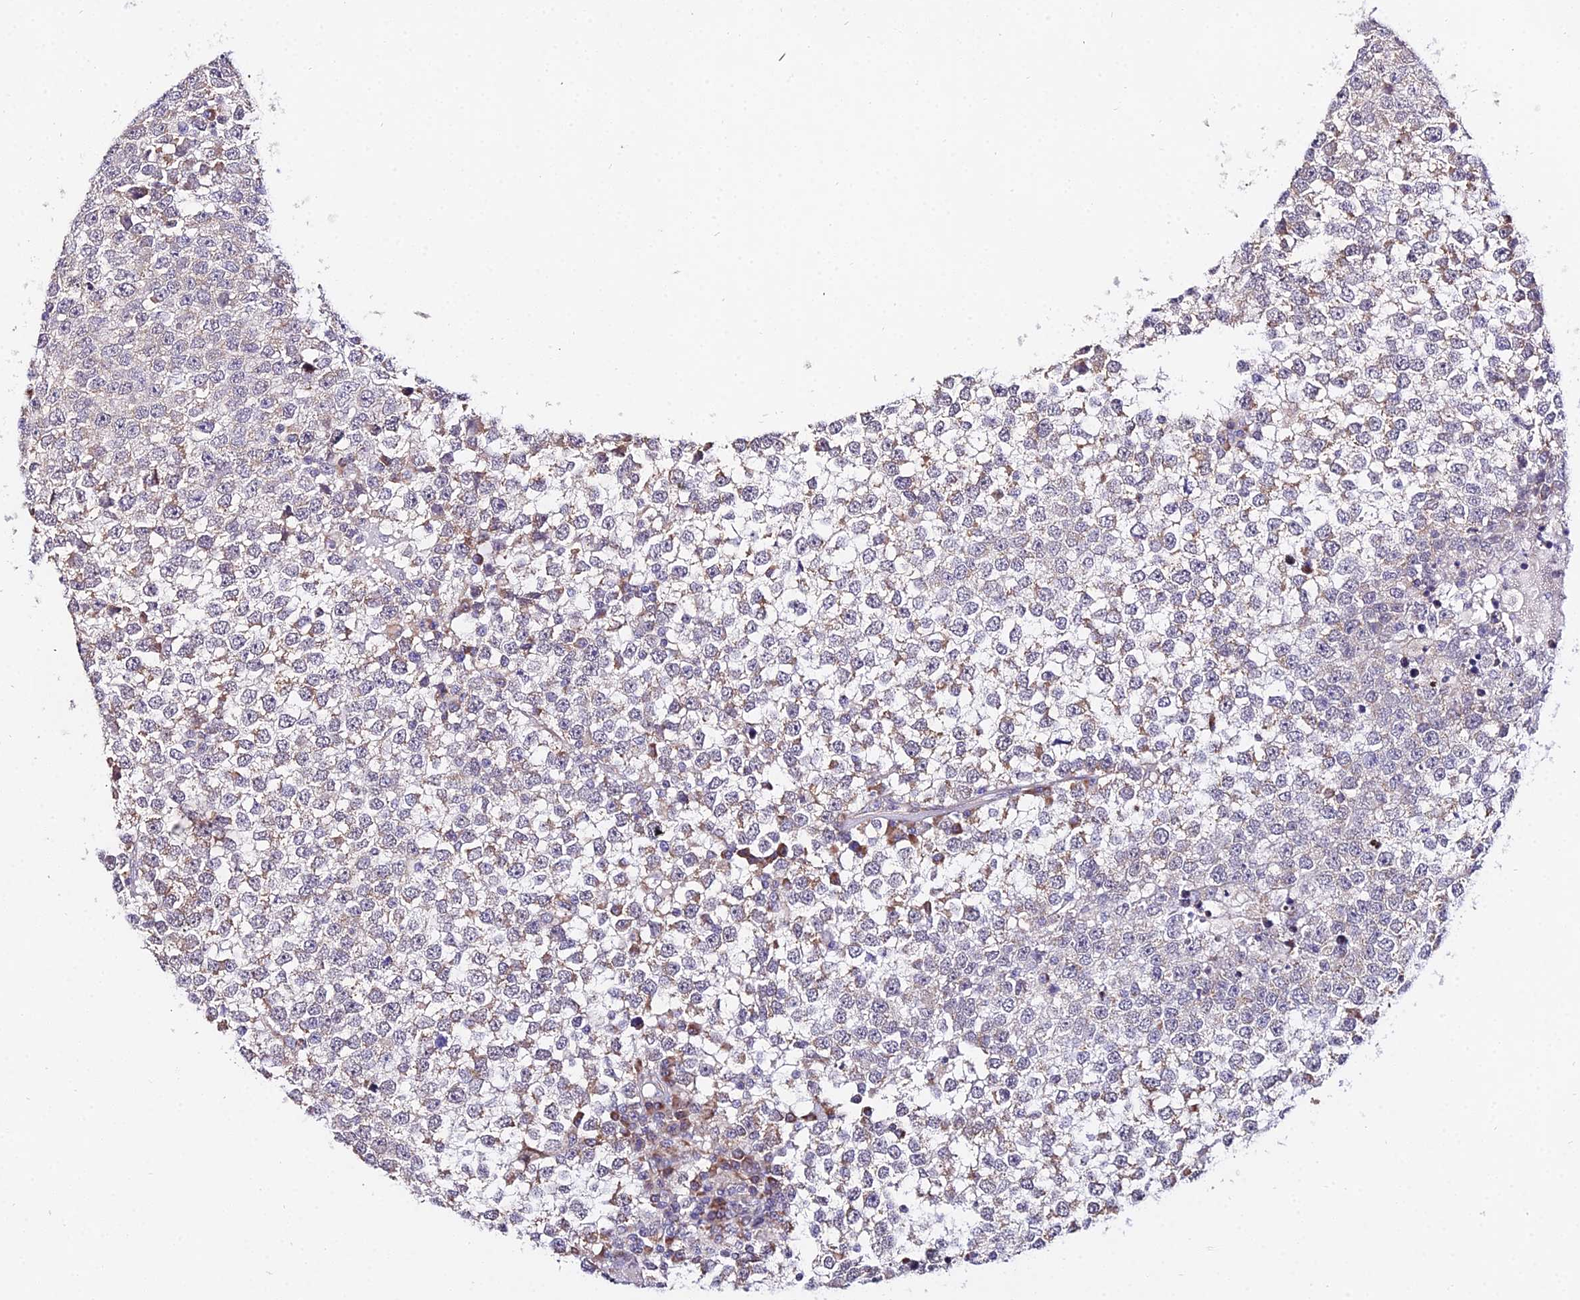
{"staining": {"intensity": "negative", "quantity": "none", "location": "none"}, "tissue": "testis cancer", "cell_type": "Tumor cells", "image_type": "cancer", "snomed": [{"axis": "morphology", "description": "Seminoma, NOS"}, {"axis": "topography", "description": "Testis"}], "caption": "The photomicrograph exhibits no staining of tumor cells in testis cancer. The staining is performed using DAB (3,3'-diaminobenzidine) brown chromogen with nuclei counter-stained in using hematoxylin.", "gene": "ATP5PB", "patient": {"sex": "male", "age": 65}}